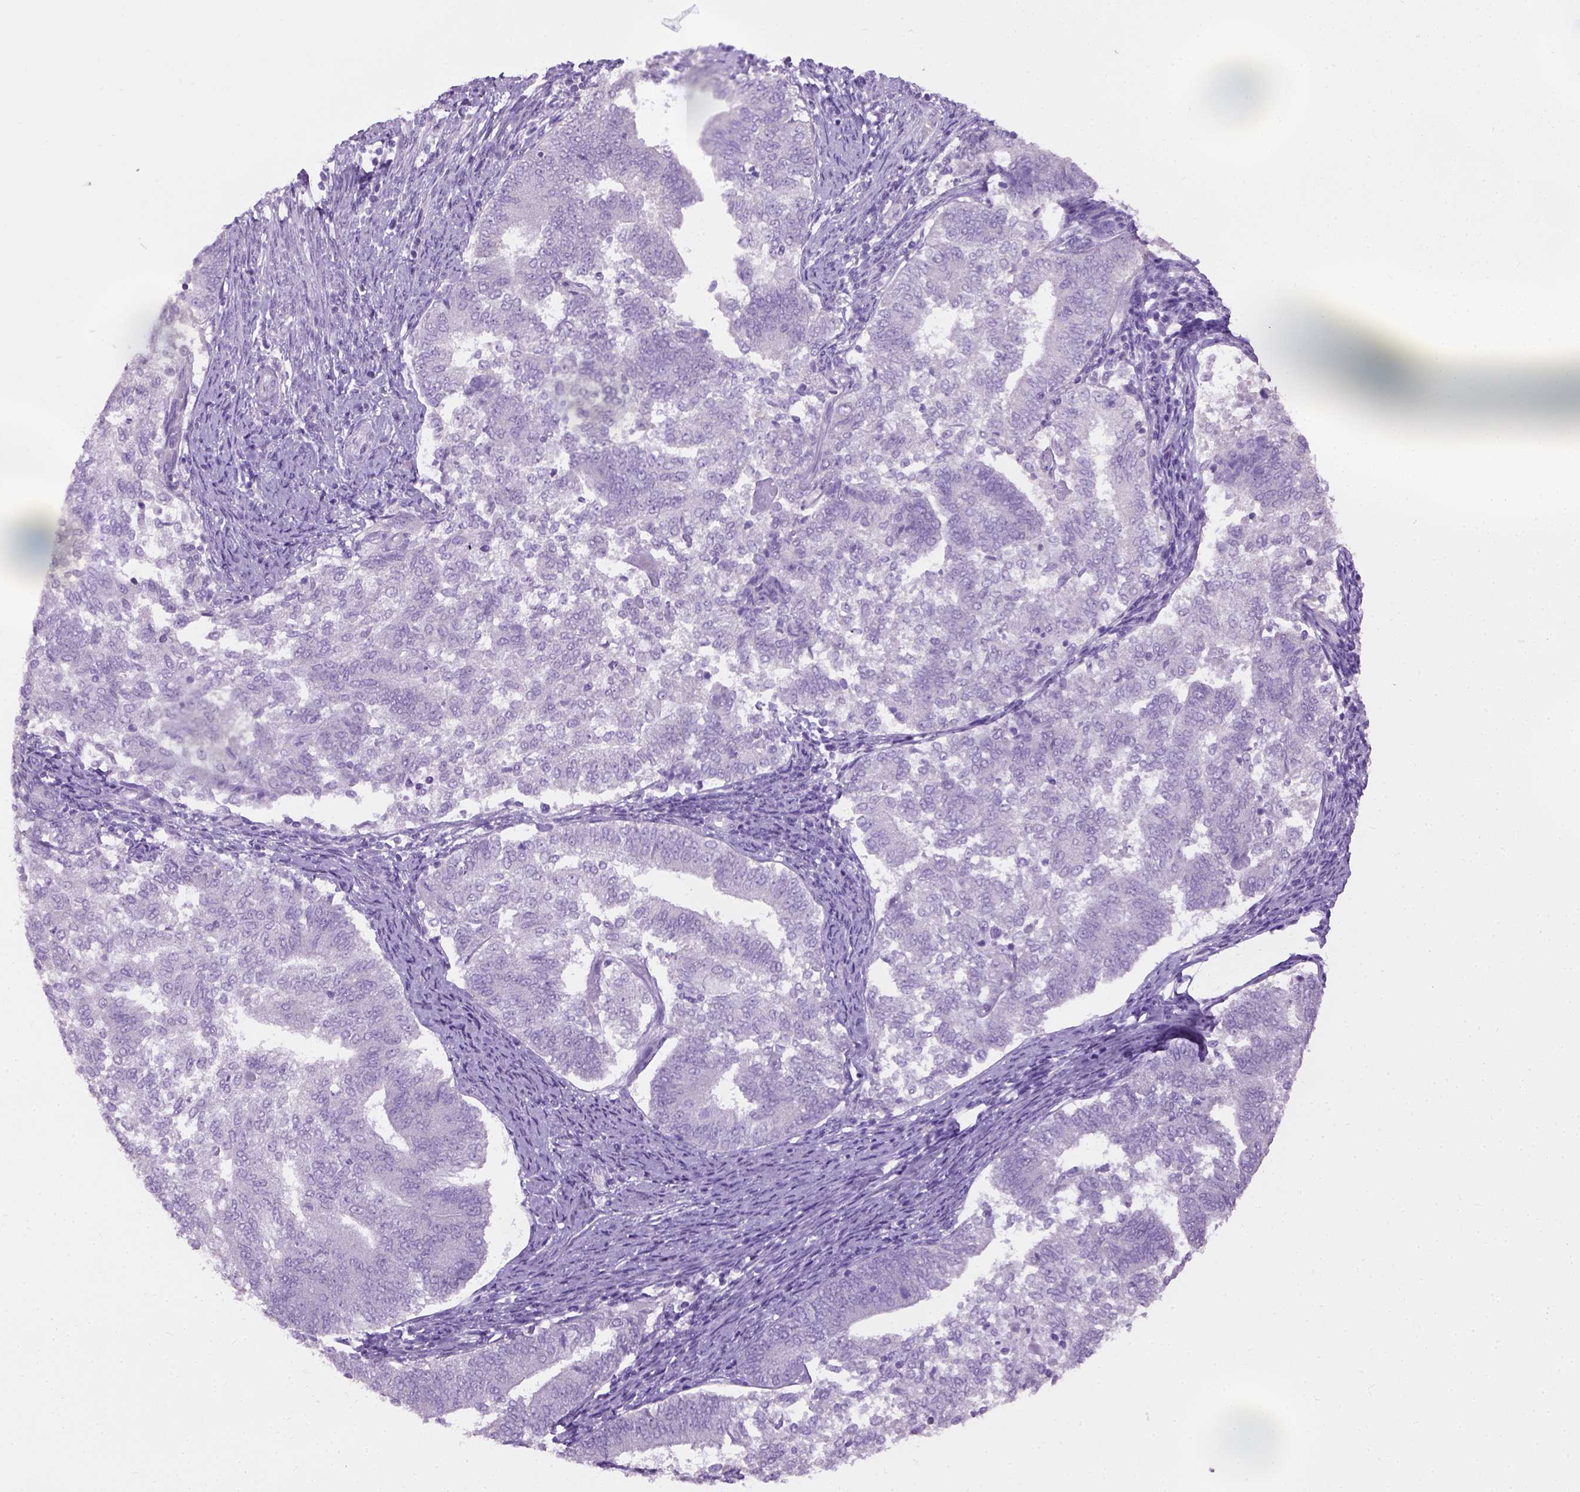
{"staining": {"intensity": "negative", "quantity": "none", "location": "none"}, "tissue": "endometrial cancer", "cell_type": "Tumor cells", "image_type": "cancer", "snomed": [{"axis": "morphology", "description": "Adenocarcinoma, NOS"}, {"axis": "topography", "description": "Endometrium"}], "caption": "A micrograph of human adenocarcinoma (endometrial) is negative for staining in tumor cells.", "gene": "CYP24A1", "patient": {"sex": "female", "age": 65}}